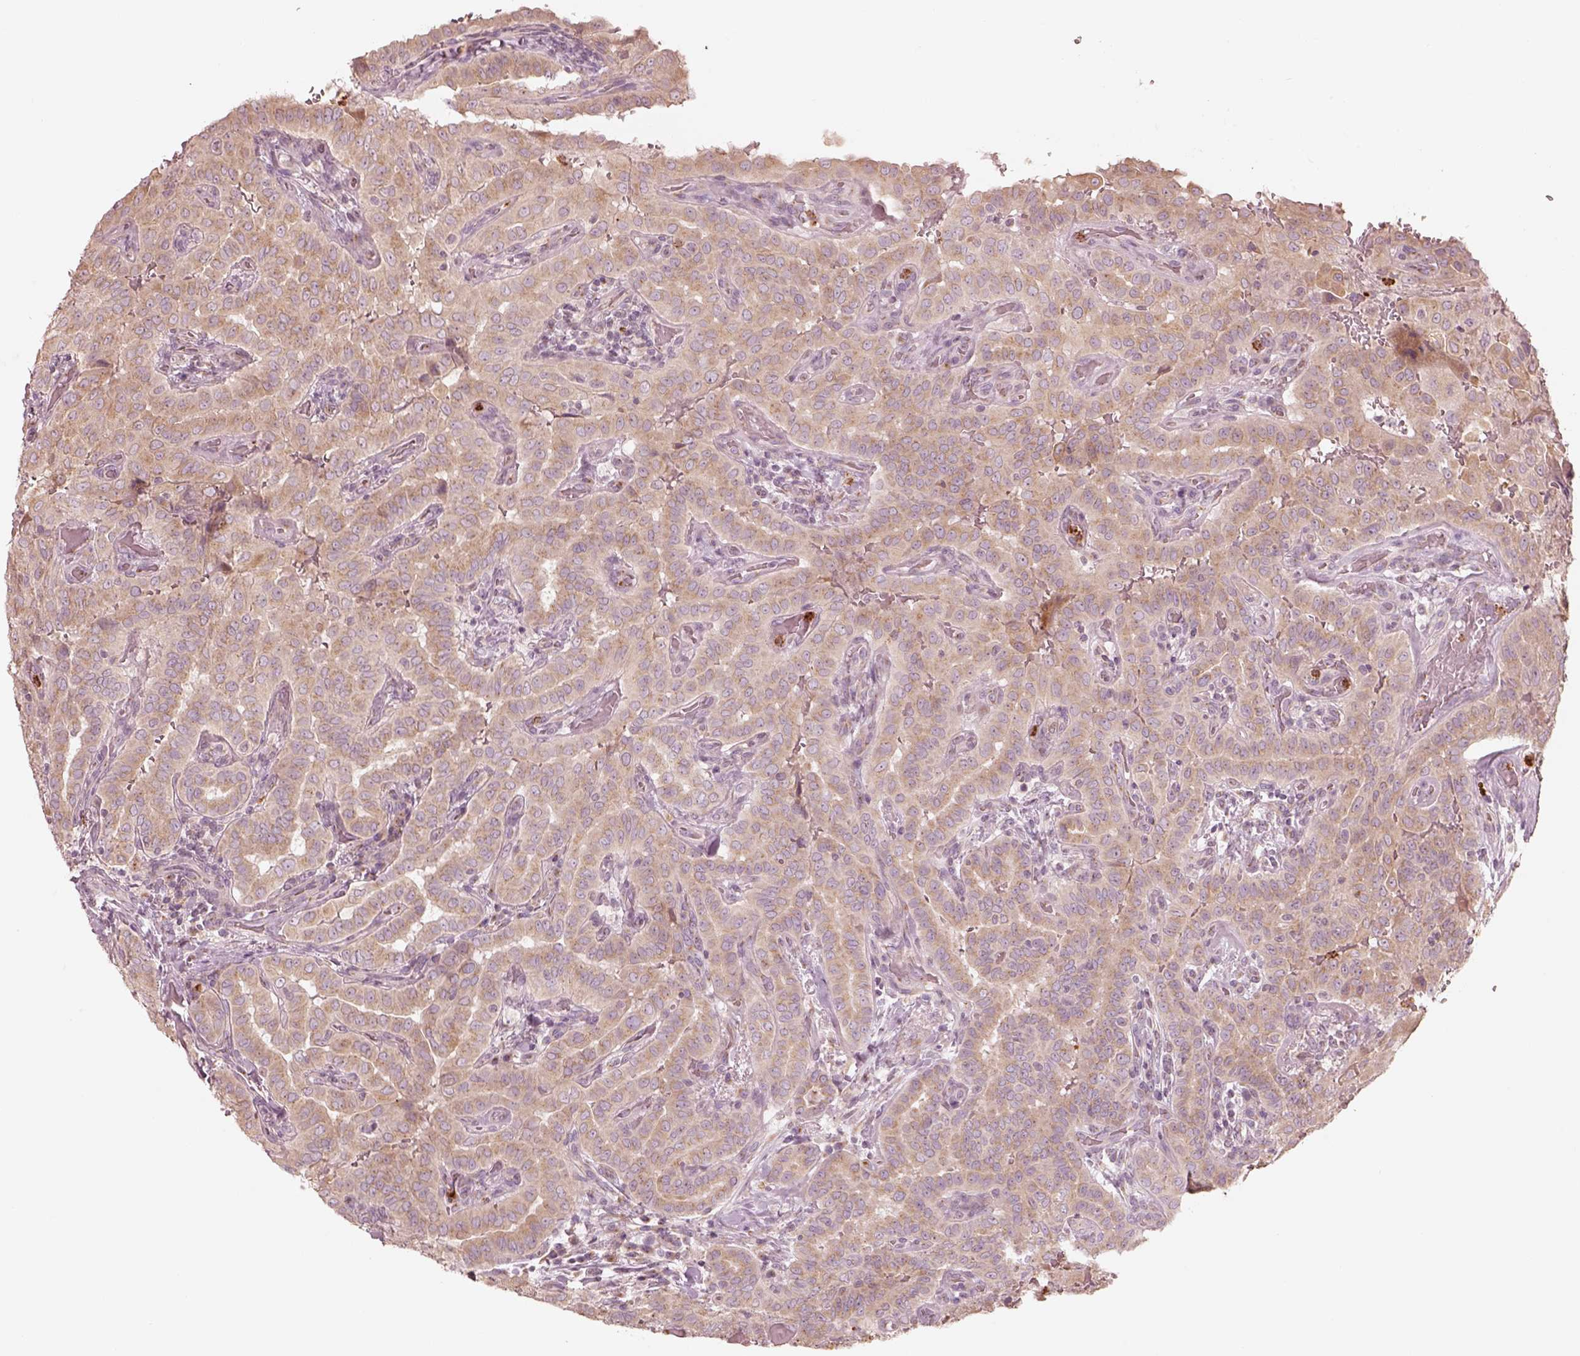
{"staining": {"intensity": "weak", "quantity": ">75%", "location": "cytoplasmic/membranous"}, "tissue": "thyroid cancer", "cell_type": "Tumor cells", "image_type": "cancer", "snomed": [{"axis": "morphology", "description": "Papillary adenocarcinoma, NOS"}, {"axis": "morphology", "description": "Papillary adenoma metastatic"}, {"axis": "topography", "description": "Thyroid gland"}], "caption": "There is low levels of weak cytoplasmic/membranous expression in tumor cells of thyroid papillary adenocarcinoma, as demonstrated by immunohistochemical staining (brown color).", "gene": "ABCA7", "patient": {"sex": "female", "age": 50}}